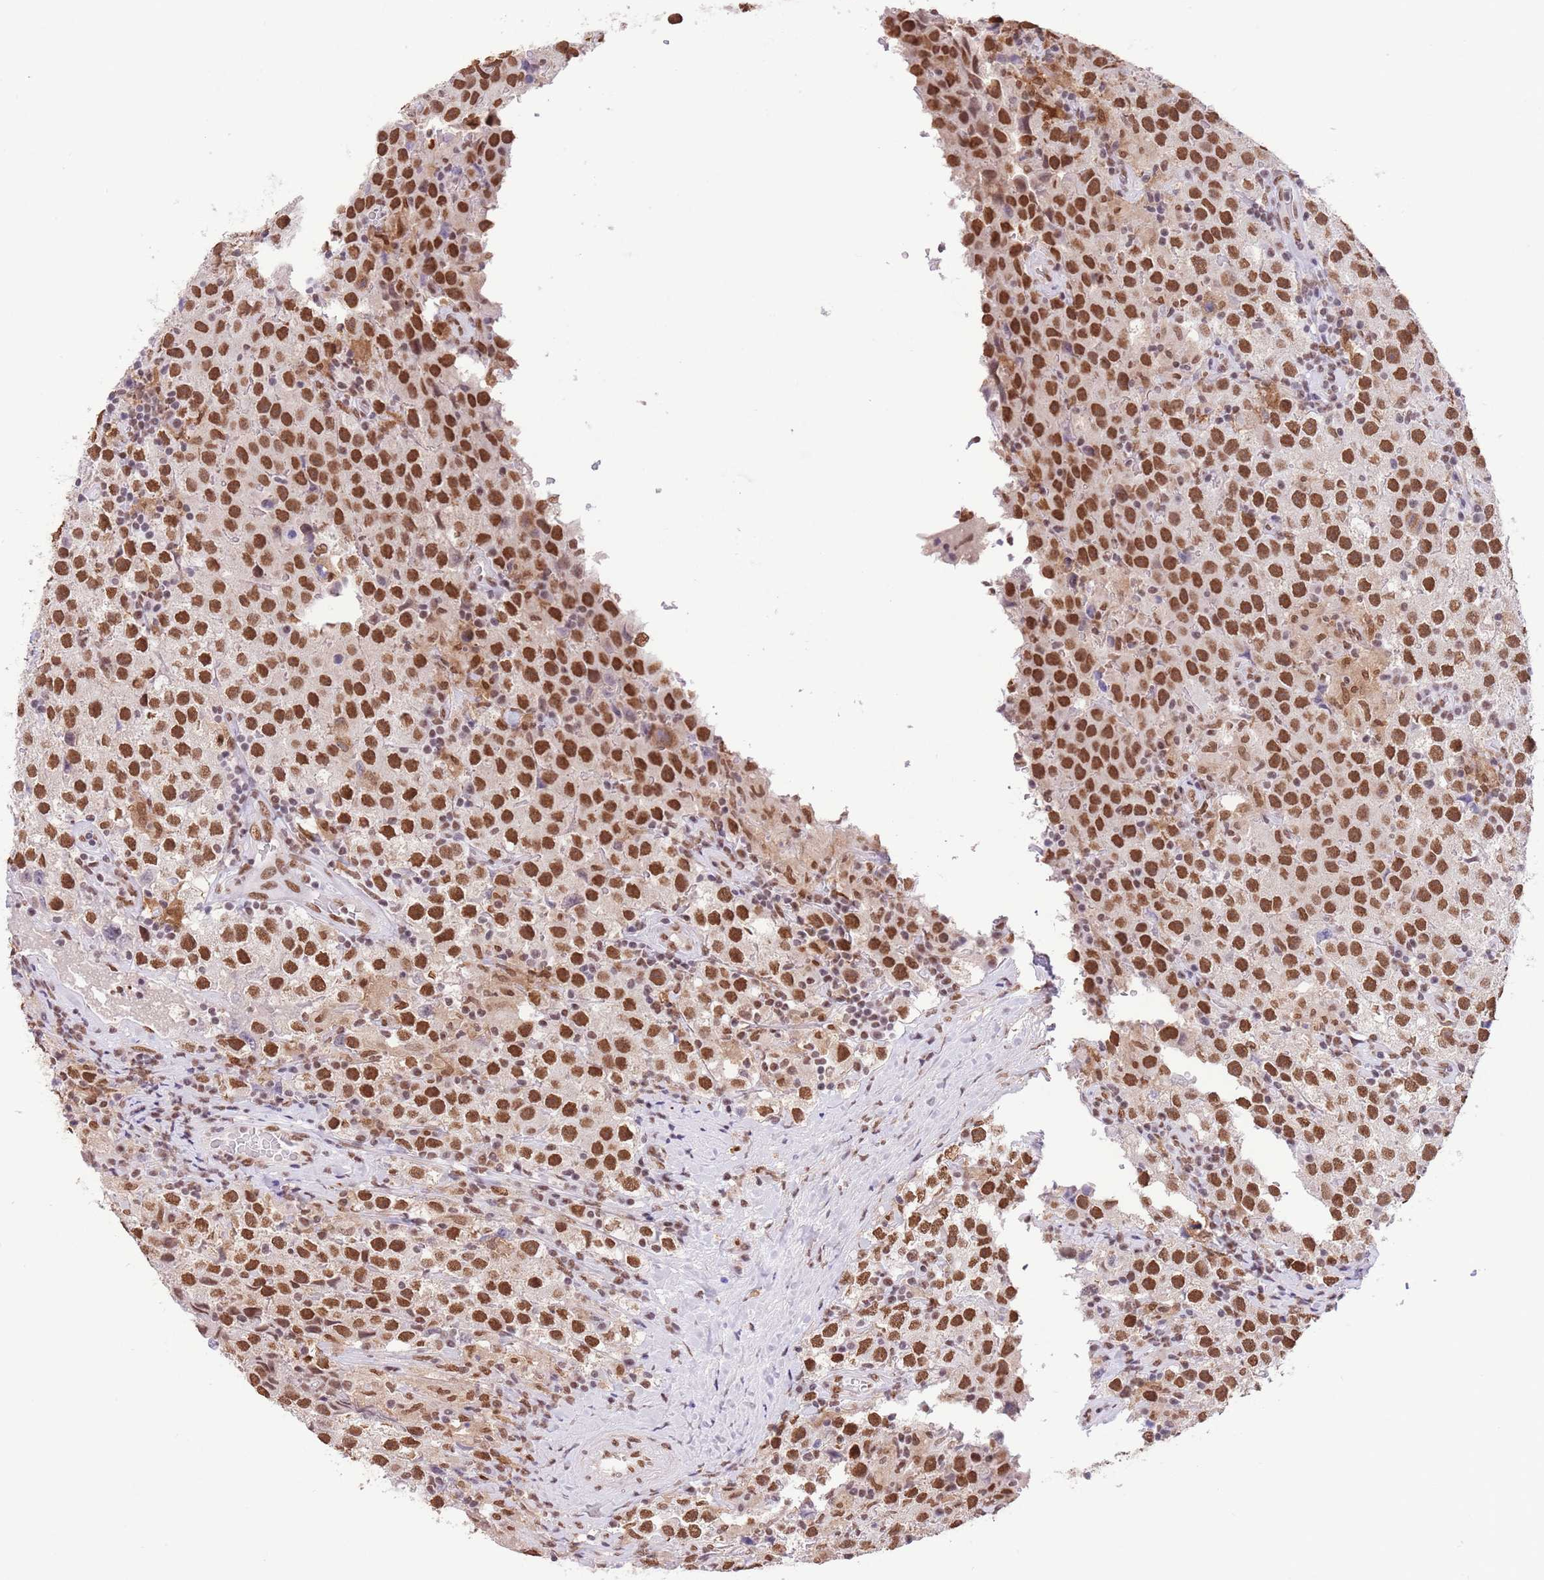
{"staining": {"intensity": "strong", "quantity": ">75%", "location": "nuclear"}, "tissue": "testis cancer", "cell_type": "Tumor cells", "image_type": "cancer", "snomed": [{"axis": "morphology", "description": "Seminoma, NOS"}, {"axis": "morphology", "description": "Carcinoma, Embryonal, NOS"}, {"axis": "topography", "description": "Testis"}], "caption": "There is high levels of strong nuclear staining in tumor cells of testis embryonal carcinoma, as demonstrated by immunohistochemical staining (brown color).", "gene": "TRIM32", "patient": {"sex": "male", "age": 41}}